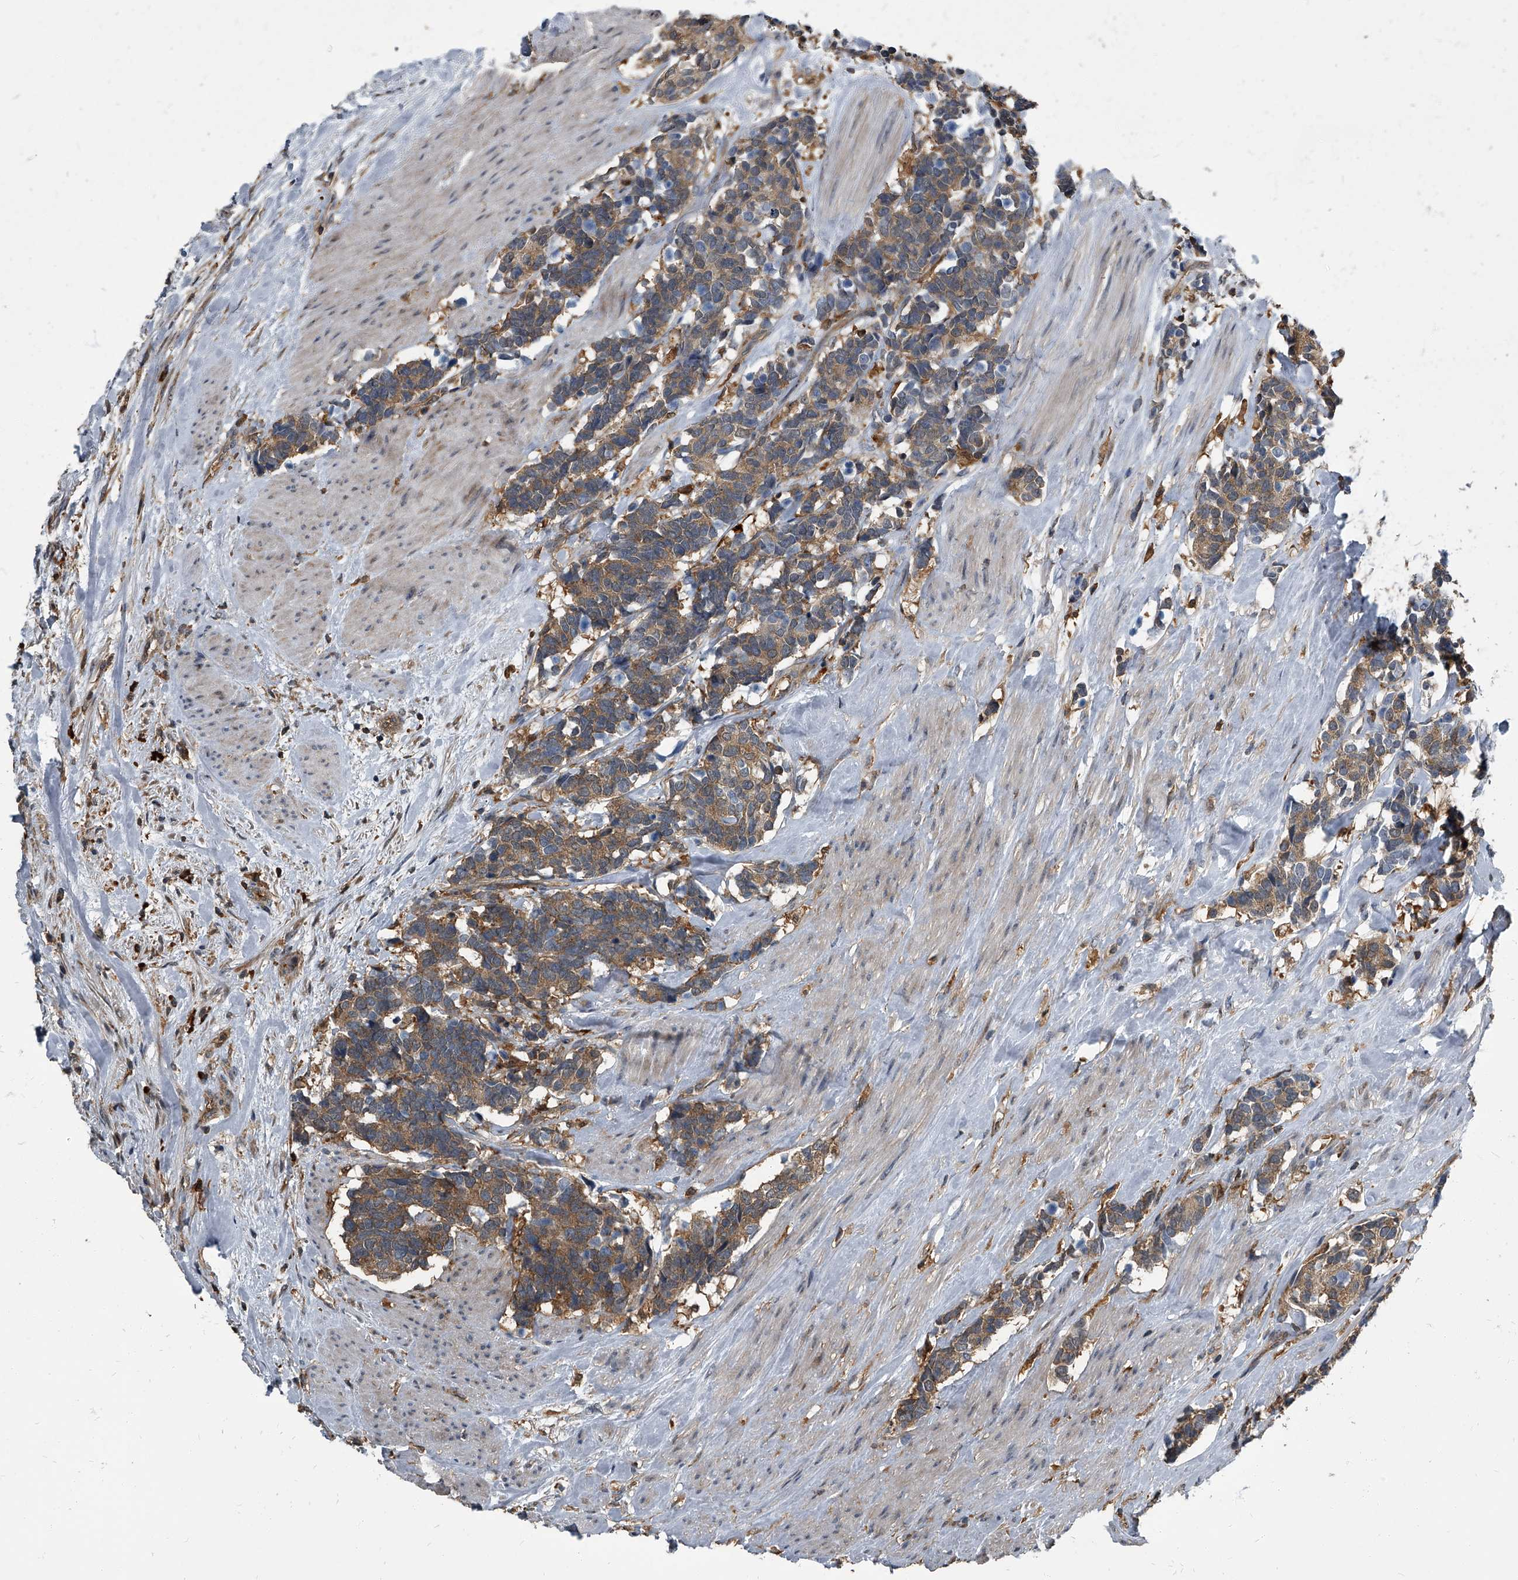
{"staining": {"intensity": "moderate", "quantity": ">75%", "location": "cytoplasmic/membranous"}, "tissue": "carcinoid", "cell_type": "Tumor cells", "image_type": "cancer", "snomed": [{"axis": "morphology", "description": "Carcinoma, NOS"}, {"axis": "morphology", "description": "Carcinoid, malignant, NOS"}, {"axis": "topography", "description": "Urinary bladder"}], "caption": "Carcinoma tissue exhibits moderate cytoplasmic/membranous positivity in approximately >75% of tumor cells, visualized by immunohistochemistry.", "gene": "CDV3", "patient": {"sex": "male", "age": 57}}